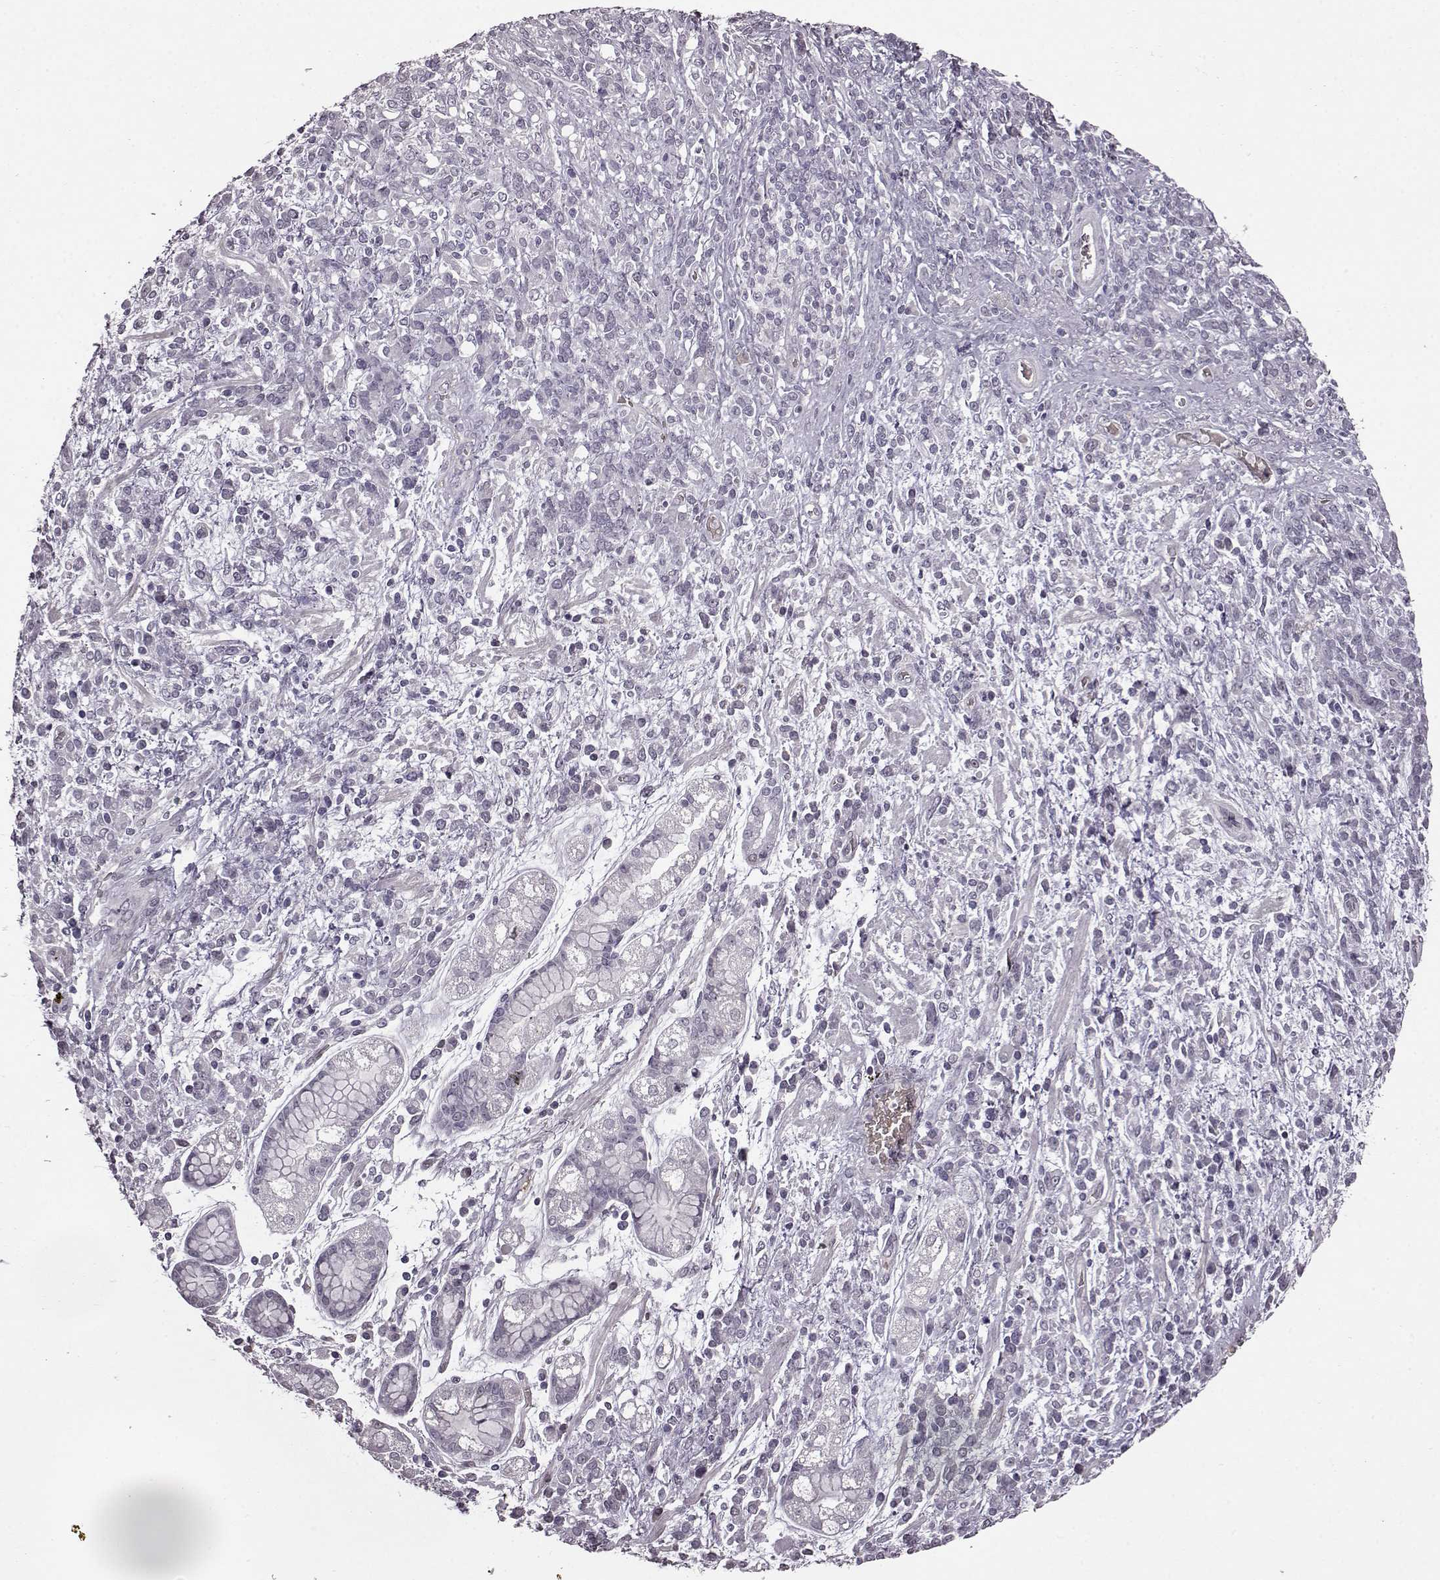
{"staining": {"intensity": "negative", "quantity": "none", "location": "none"}, "tissue": "stomach cancer", "cell_type": "Tumor cells", "image_type": "cancer", "snomed": [{"axis": "morphology", "description": "Adenocarcinoma, NOS"}, {"axis": "topography", "description": "Stomach"}], "caption": "The photomicrograph displays no staining of tumor cells in stomach cancer.", "gene": "PROP1", "patient": {"sex": "female", "age": 57}}